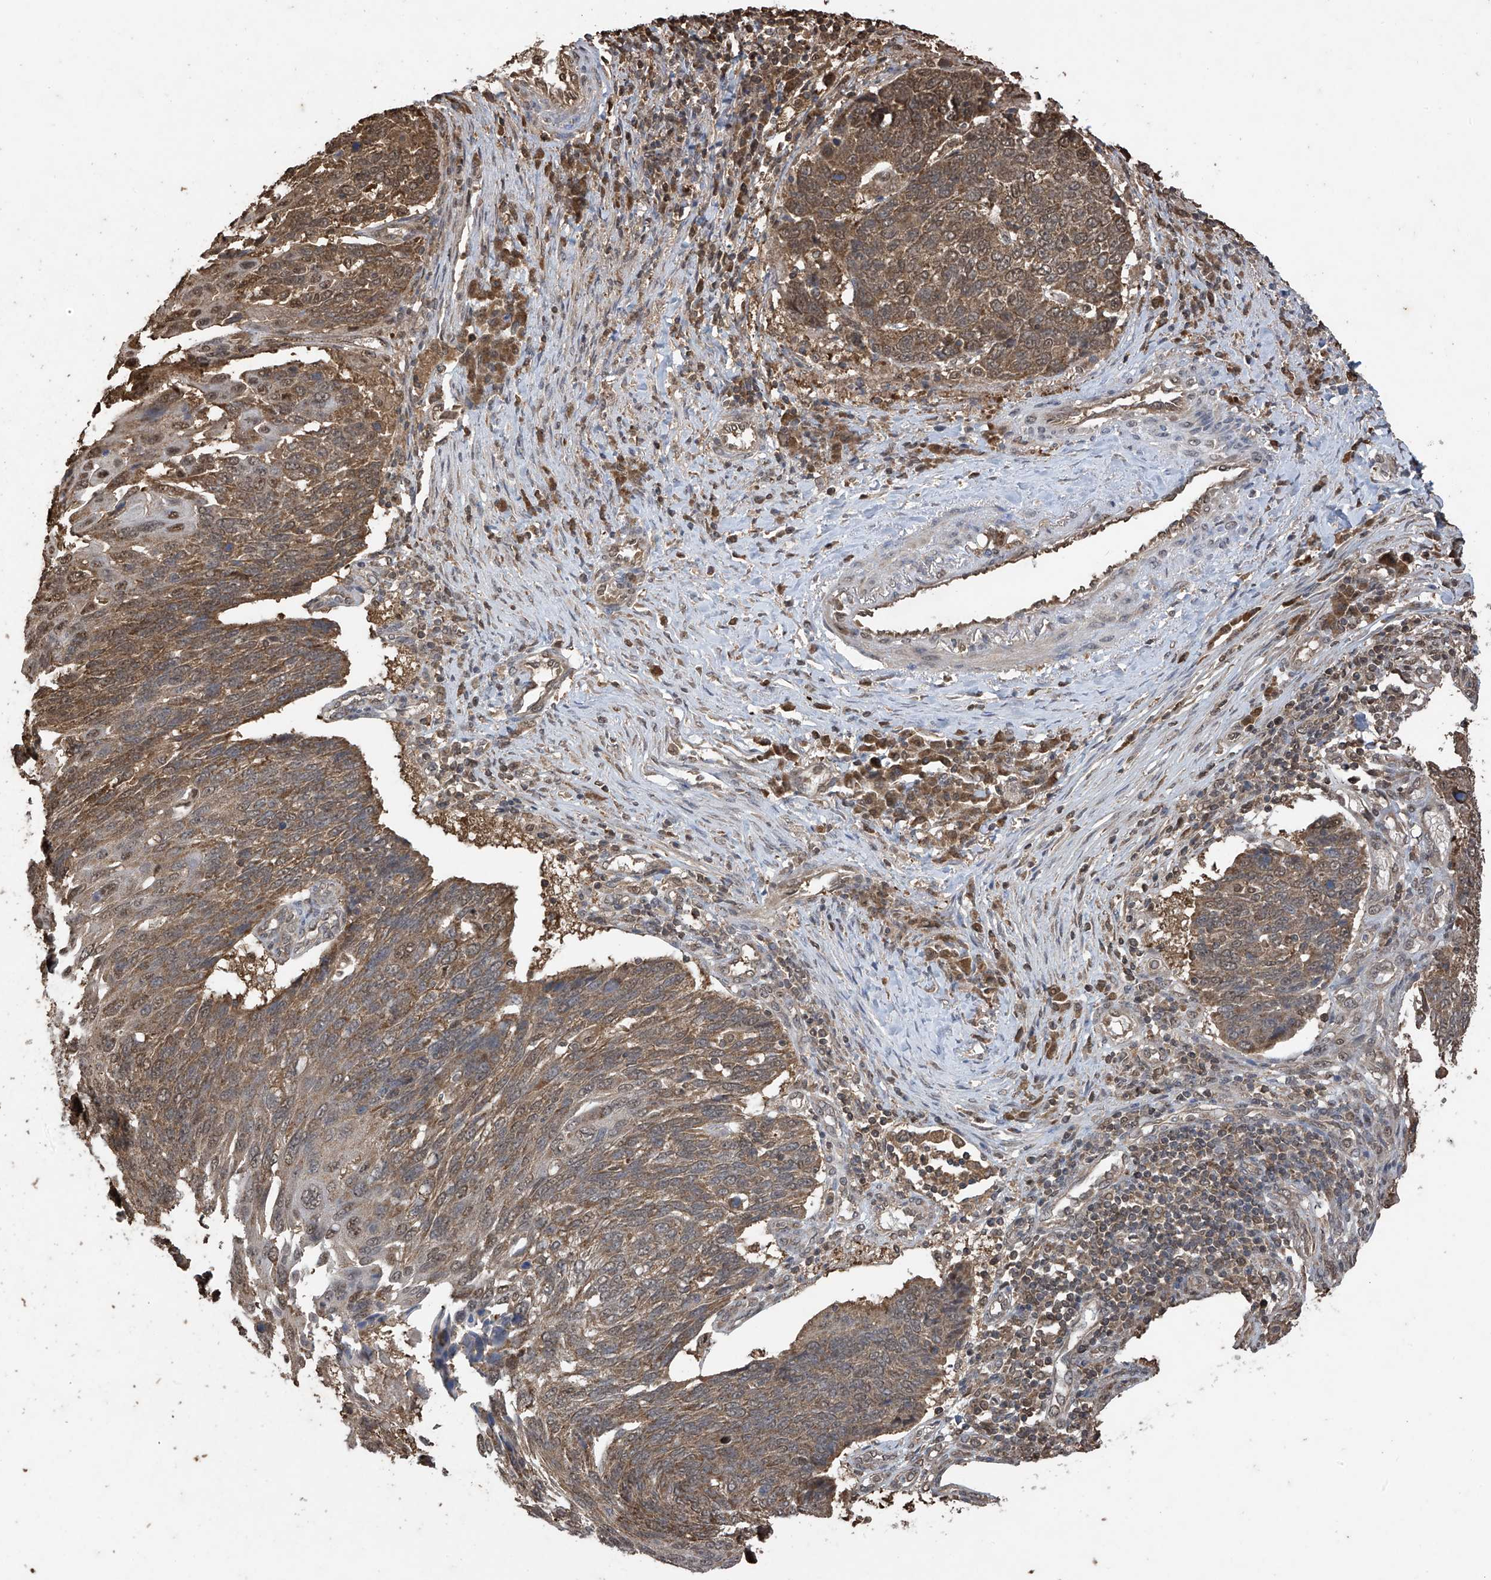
{"staining": {"intensity": "moderate", "quantity": ">75%", "location": "cytoplasmic/membranous"}, "tissue": "lung cancer", "cell_type": "Tumor cells", "image_type": "cancer", "snomed": [{"axis": "morphology", "description": "Squamous cell carcinoma, NOS"}, {"axis": "topography", "description": "Lung"}], "caption": "Protein analysis of lung squamous cell carcinoma tissue exhibits moderate cytoplasmic/membranous staining in about >75% of tumor cells.", "gene": "PNPT1", "patient": {"sex": "male", "age": 66}}